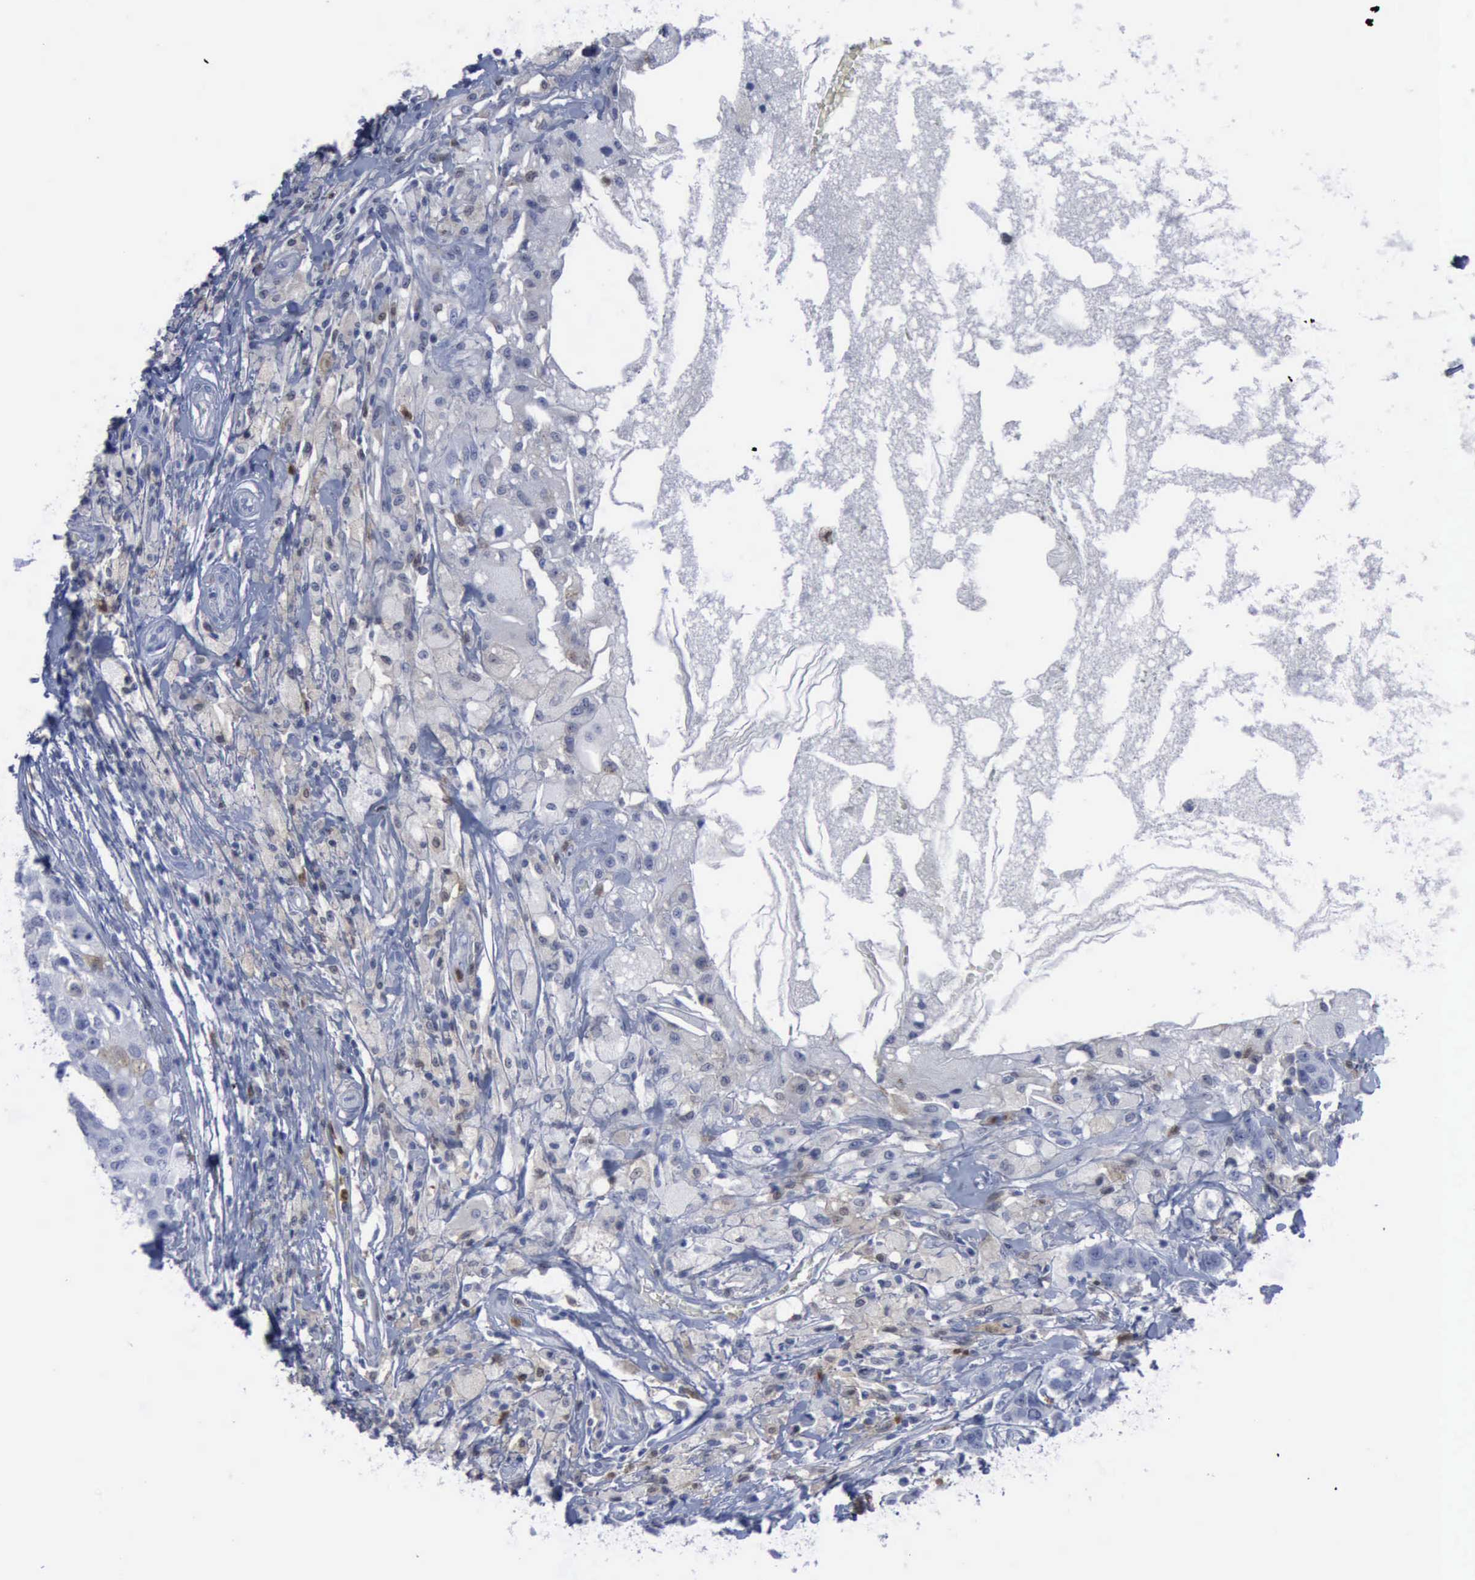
{"staining": {"intensity": "negative", "quantity": "none", "location": "none"}, "tissue": "breast cancer", "cell_type": "Tumor cells", "image_type": "cancer", "snomed": [{"axis": "morphology", "description": "Duct carcinoma"}, {"axis": "topography", "description": "Breast"}], "caption": "Immunohistochemistry of human breast cancer (intraductal carcinoma) reveals no expression in tumor cells. (Stains: DAB IHC with hematoxylin counter stain, Microscopy: brightfield microscopy at high magnification).", "gene": "CSTA", "patient": {"sex": "female", "age": 27}}